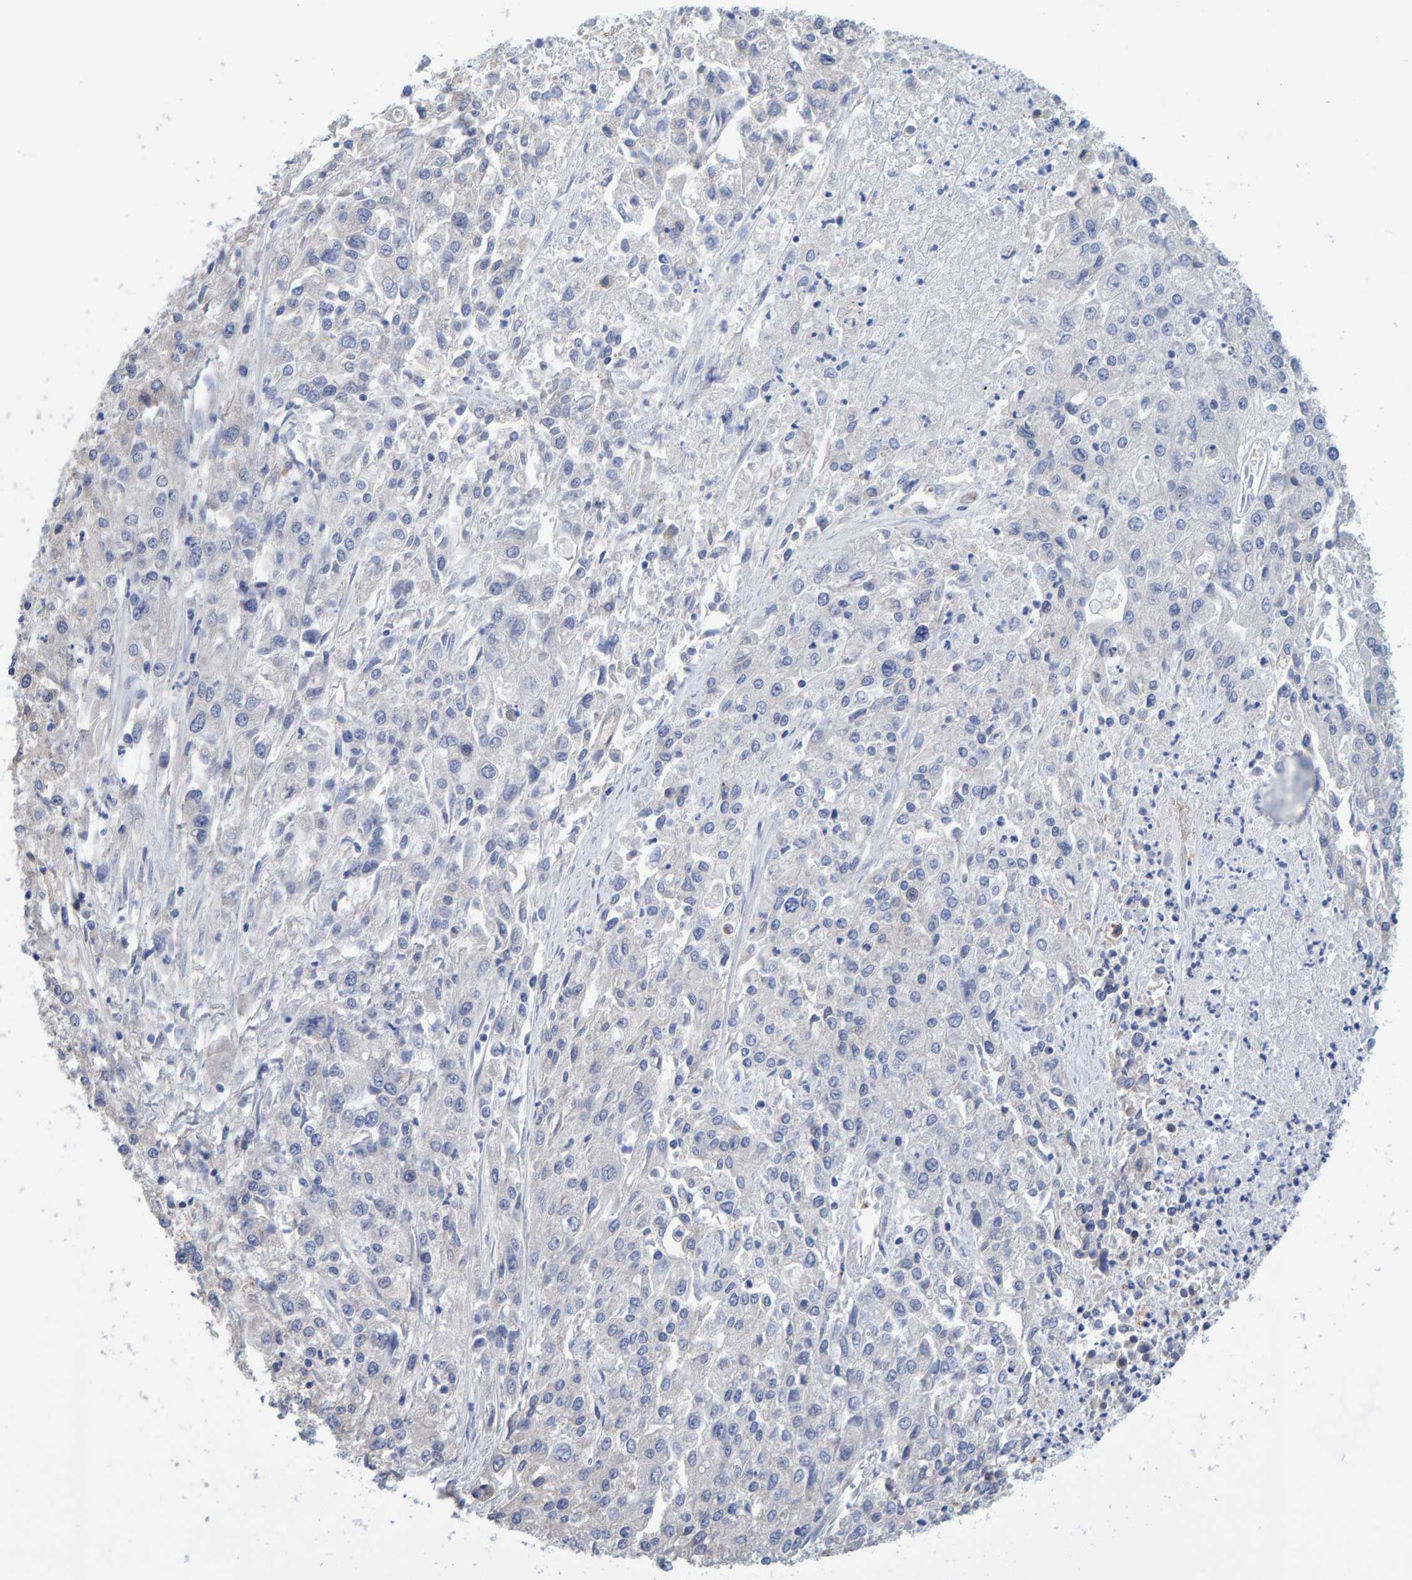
{"staining": {"intensity": "negative", "quantity": "none", "location": "none"}, "tissue": "endometrial cancer", "cell_type": "Tumor cells", "image_type": "cancer", "snomed": [{"axis": "morphology", "description": "Adenocarcinoma, NOS"}, {"axis": "topography", "description": "Endometrium"}], "caption": "Immunohistochemical staining of human endometrial cancer displays no significant positivity in tumor cells.", "gene": "VPS9D1", "patient": {"sex": "female", "age": 49}}